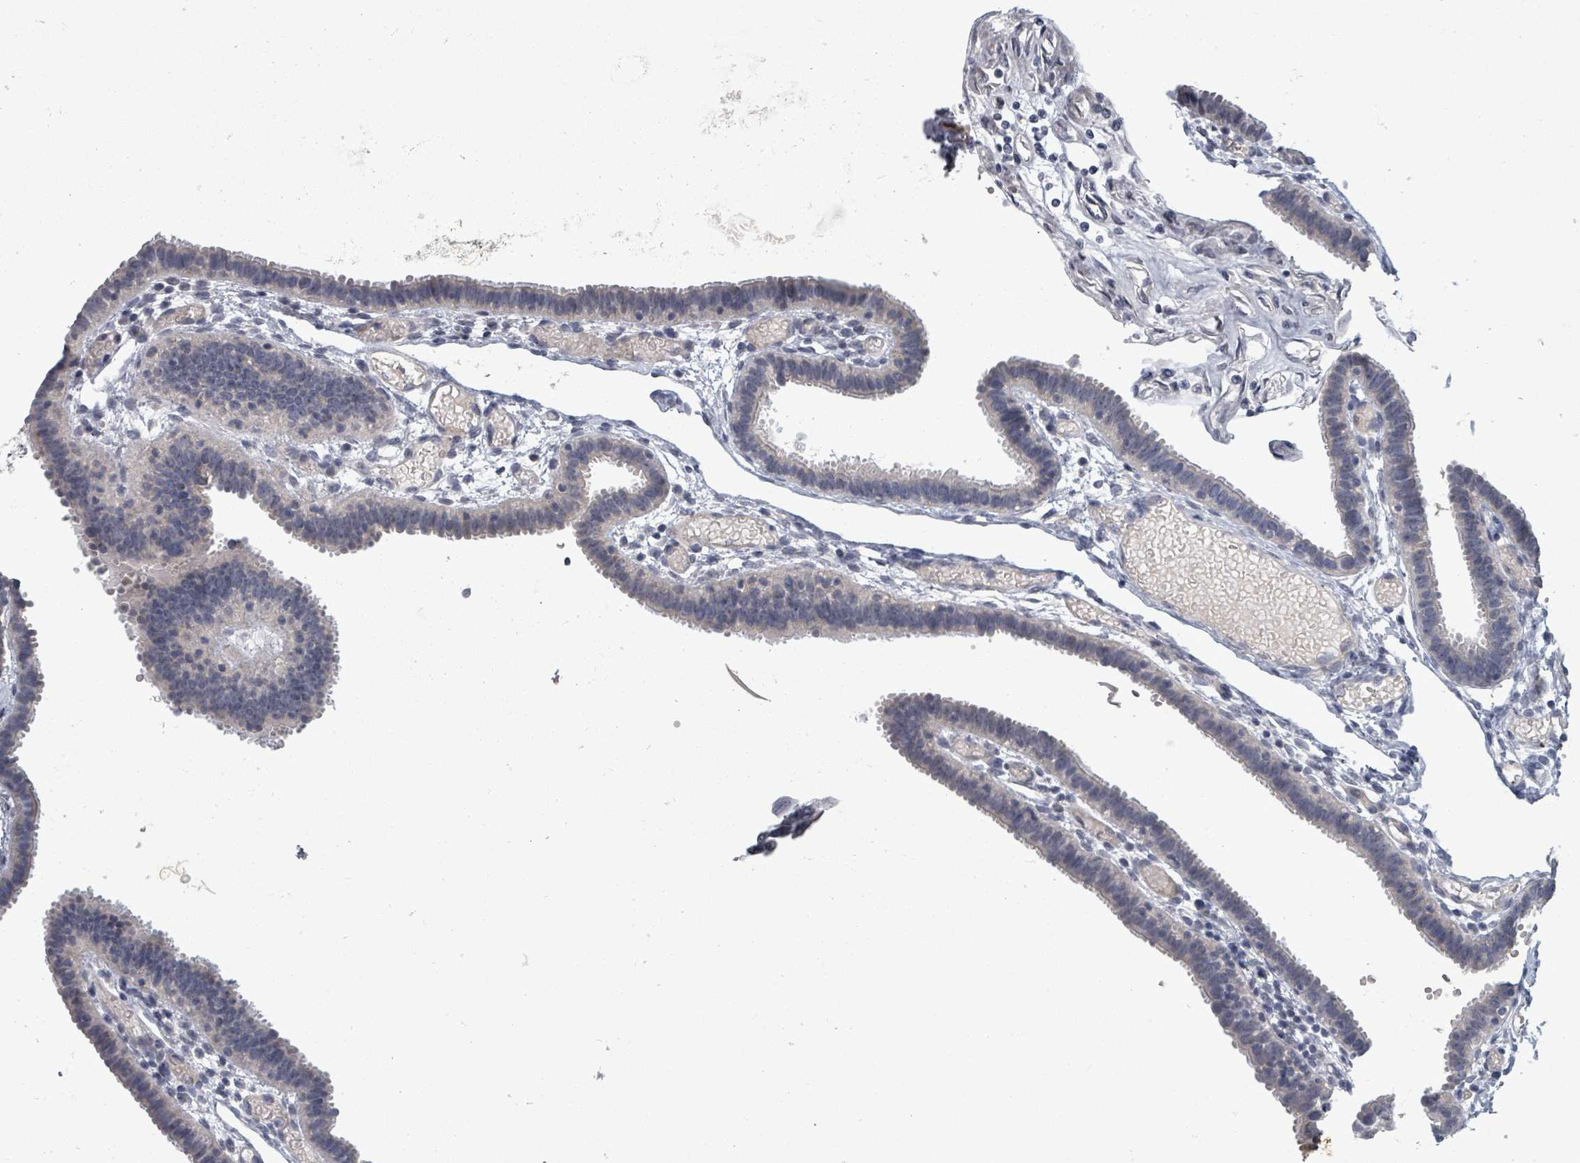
{"staining": {"intensity": "strong", "quantity": "25%-75%", "location": "cytoplasmic/membranous"}, "tissue": "fallopian tube", "cell_type": "Glandular cells", "image_type": "normal", "snomed": [{"axis": "morphology", "description": "Normal tissue, NOS"}, {"axis": "topography", "description": "Fallopian tube"}], "caption": "A brown stain highlights strong cytoplasmic/membranous expression of a protein in glandular cells of unremarkable human fallopian tube.", "gene": "PTPN20", "patient": {"sex": "female", "age": 37}}